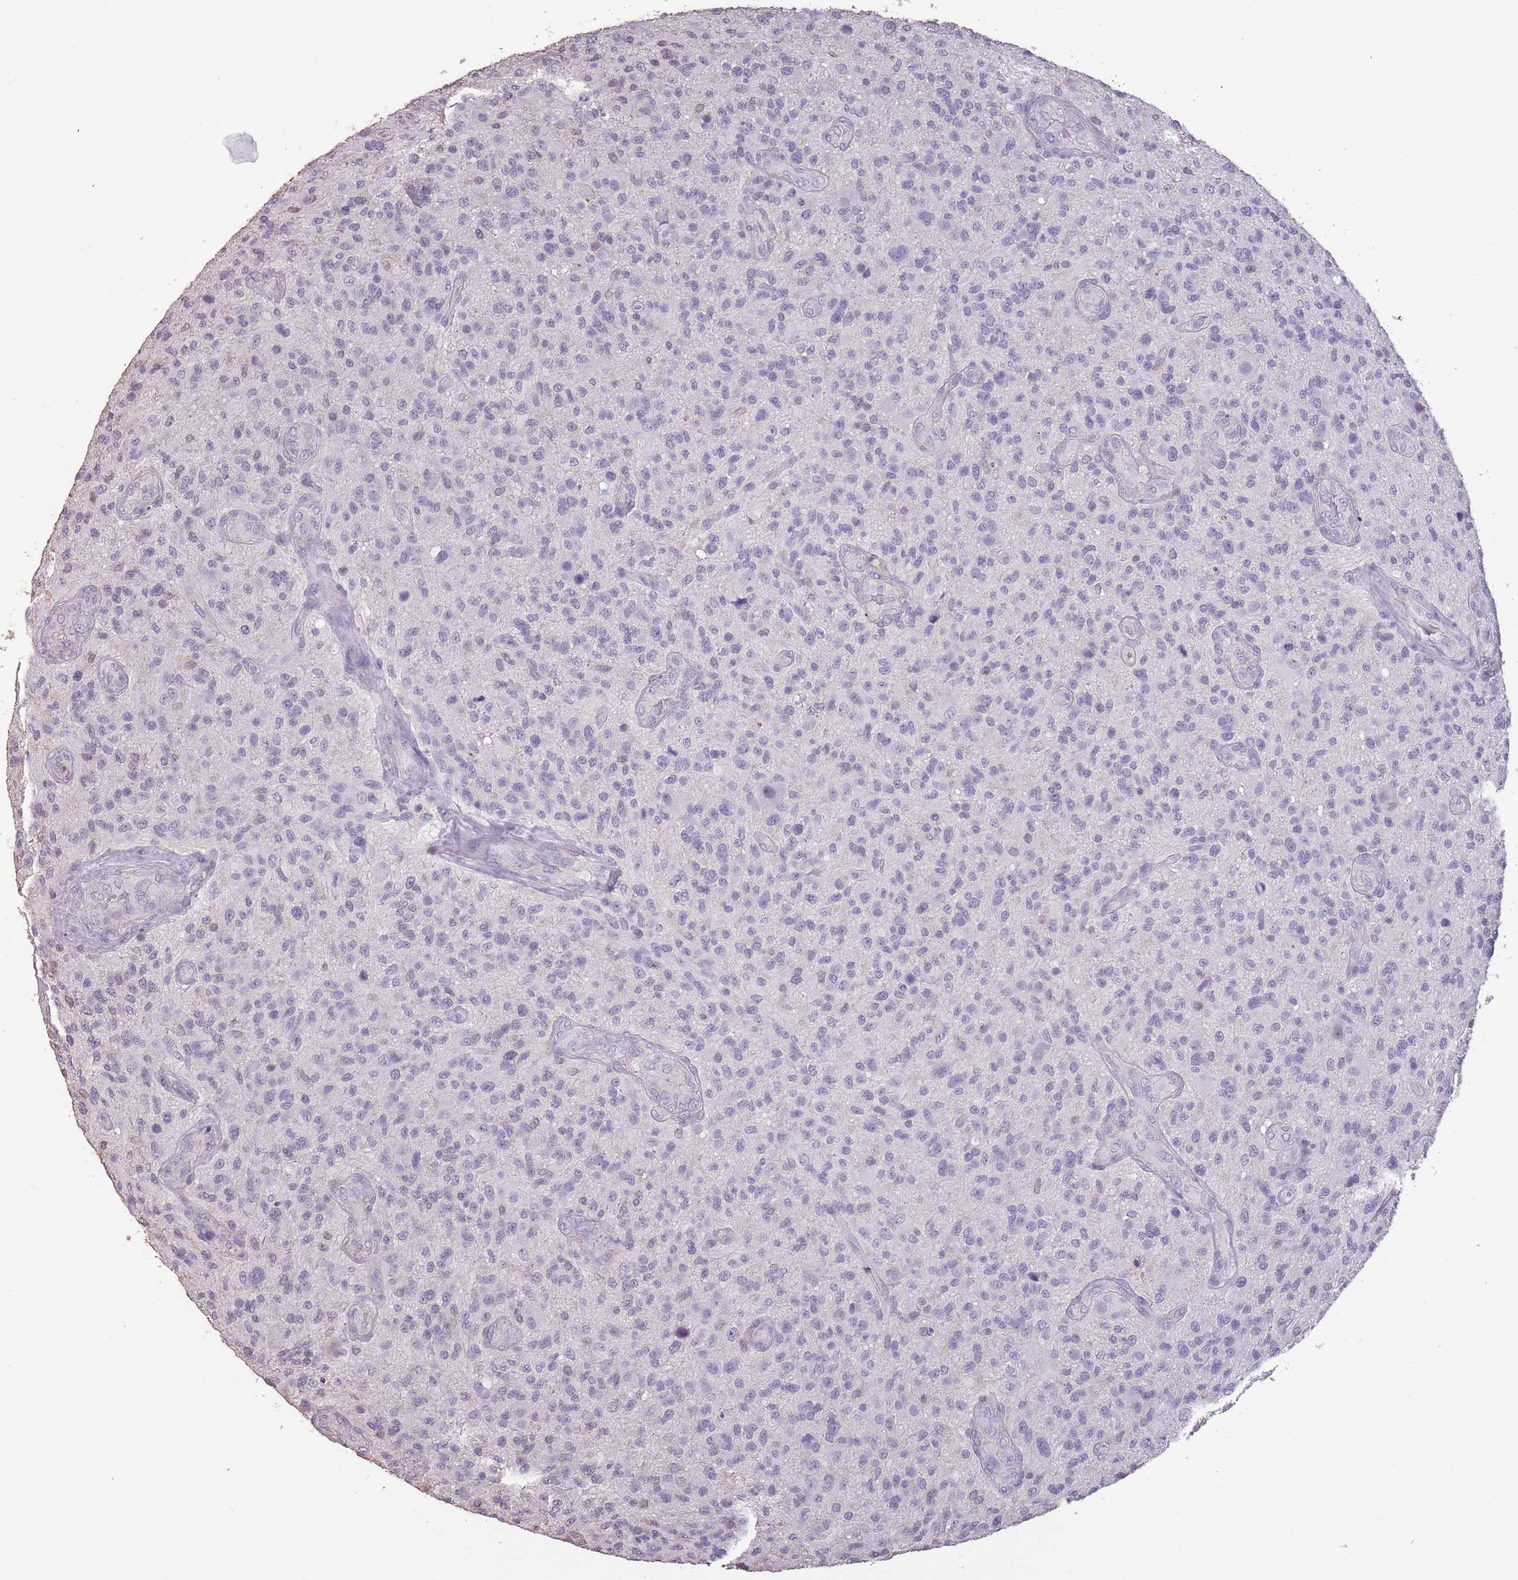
{"staining": {"intensity": "negative", "quantity": "none", "location": "none"}, "tissue": "glioma", "cell_type": "Tumor cells", "image_type": "cancer", "snomed": [{"axis": "morphology", "description": "Glioma, malignant, High grade"}, {"axis": "topography", "description": "Brain"}], "caption": "An immunohistochemistry (IHC) photomicrograph of malignant glioma (high-grade) is shown. There is no staining in tumor cells of malignant glioma (high-grade).", "gene": "SUN5", "patient": {"sex": "male", "age": 47}}